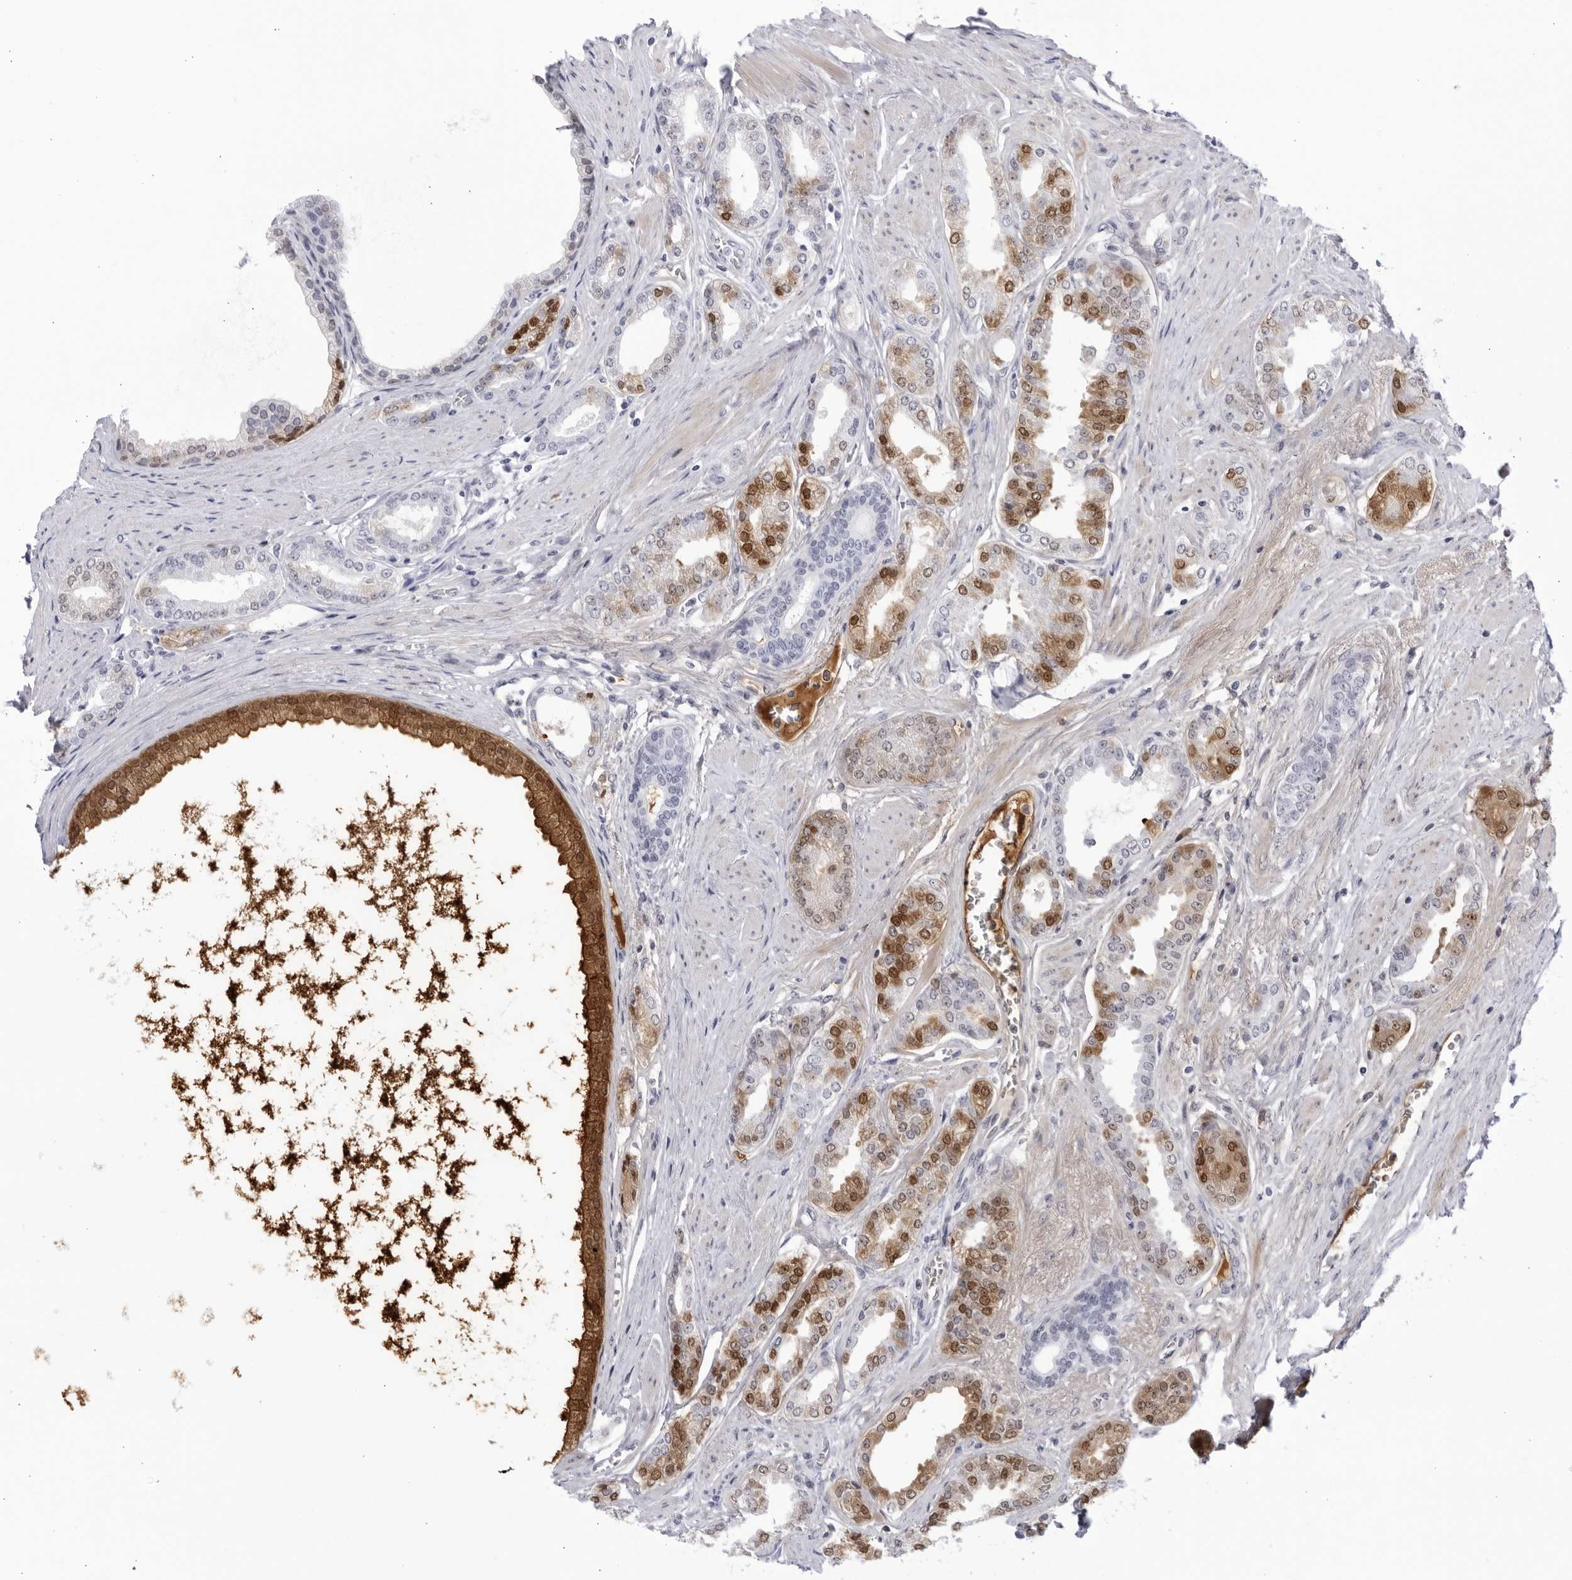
{"staining": {"intensity": "moderate", "quantity": "25%-75%", "location": "cytoplasmic/membranous,nuclear"}, "tissue": "prostate cancer", "cell_type": "Tumor cells", "image_type": "cancer", "snomed": [{"axis": "morphology", "description": "Adenocarcinoma, Low grade"}, {"axis": "topography", "description": "Prostate"}], "caption": "Moderate cytoplasmic/membranous and nuclear protein positivity is present in about 25%-75% of tumor cells in prostate cancer. (Brightfield microscopy of DAB IHC at high magnification).", "gene": "CNBD1", "patient": {"sex": "male", "age": 63}}